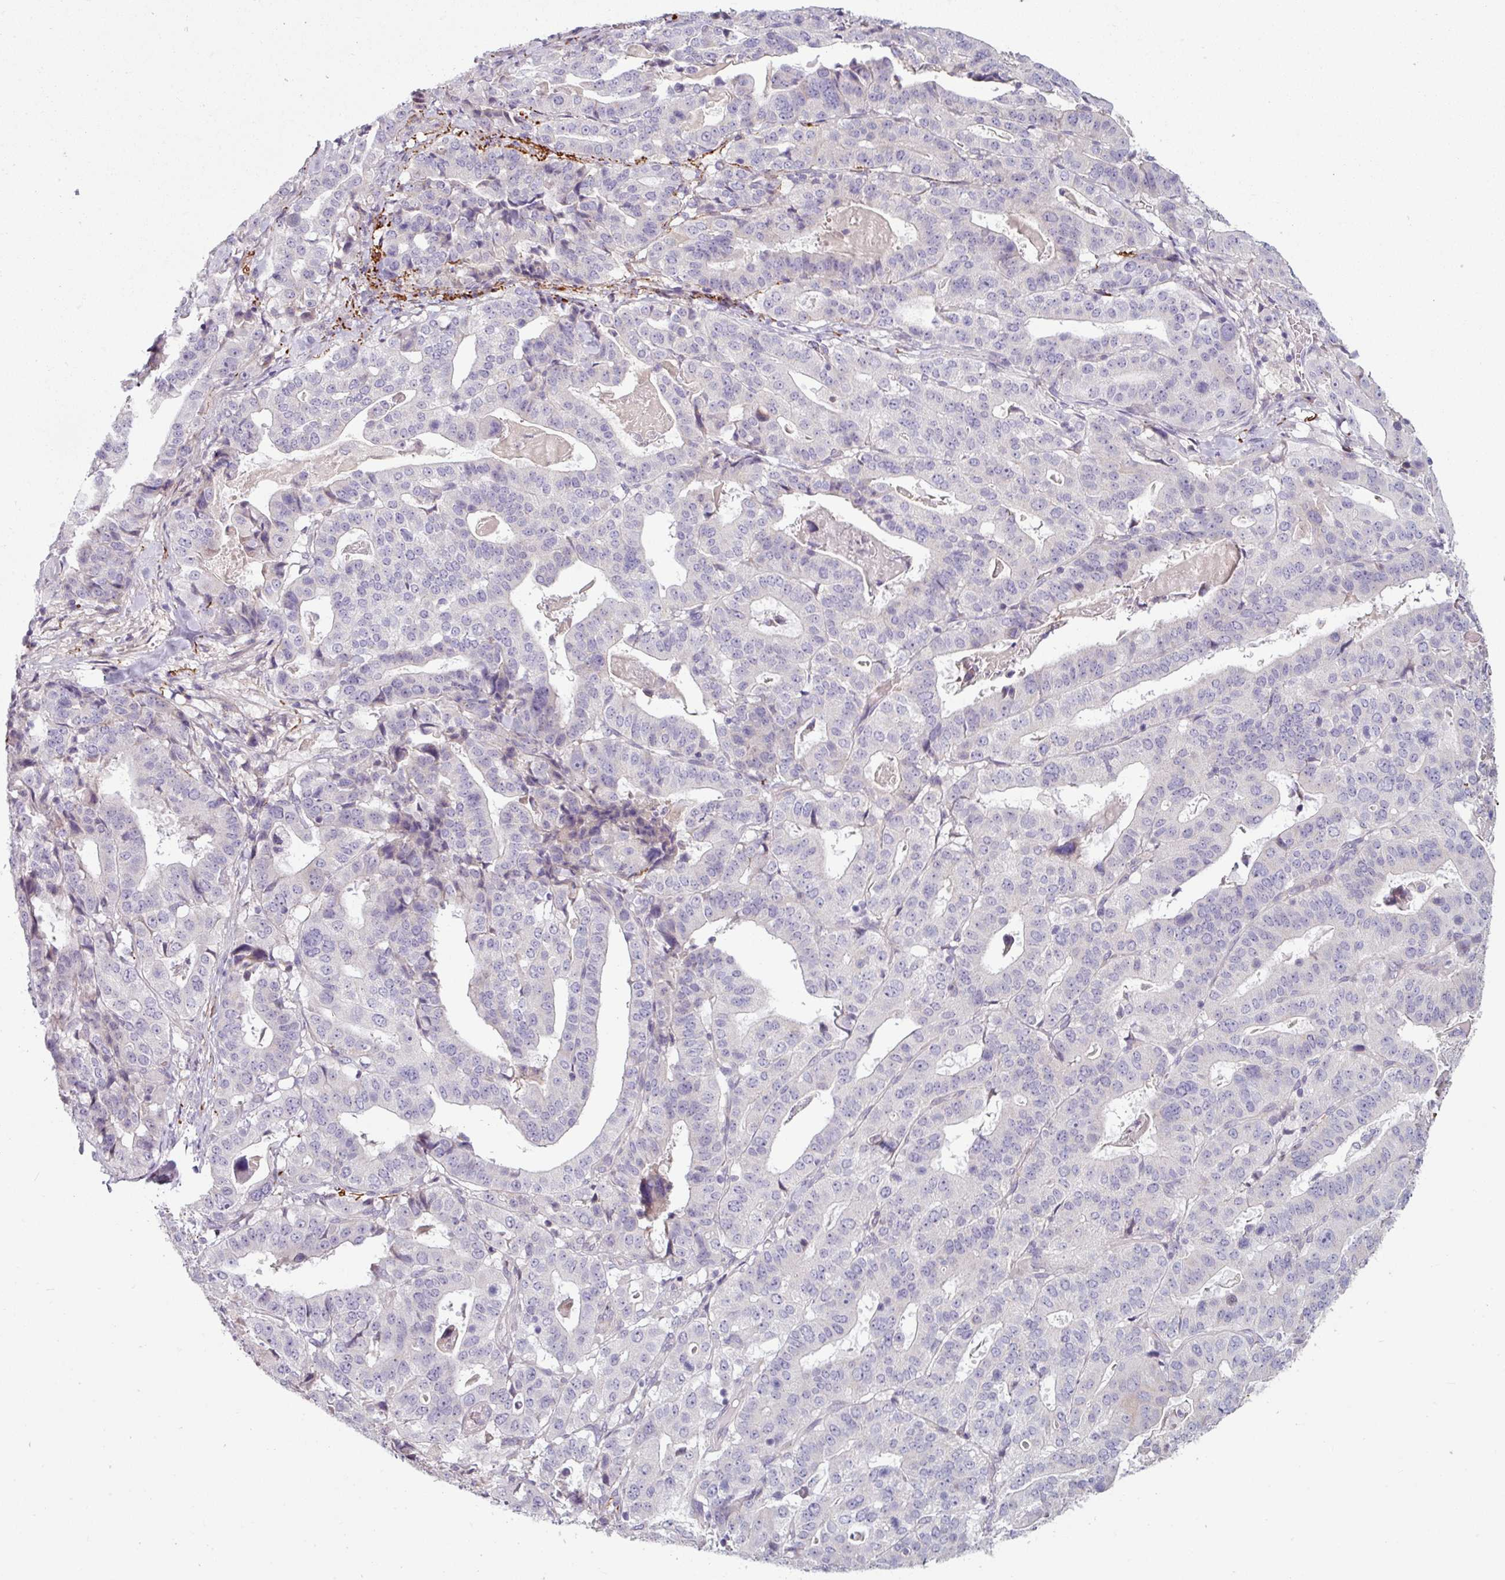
{"staining": {"intensity": "negative", "quantity": "none", "location": "none"}, "tissue": "stomach cancer", "cell_type": "Tumor cells", "image_type": "cancer", "snomed": [{"axis": "morphology", "description": "Adenocarcinoma, NOS"}, {"axis": "topography", "description": "Stomach"}], "caption": "DAB immunohistochemical staining of stomach cancer (adenocarcinoma) demonstrates no significant staining in tumor cells.", "gene": "MTMR14", "patient": {"sex": "male", "age": 48}}